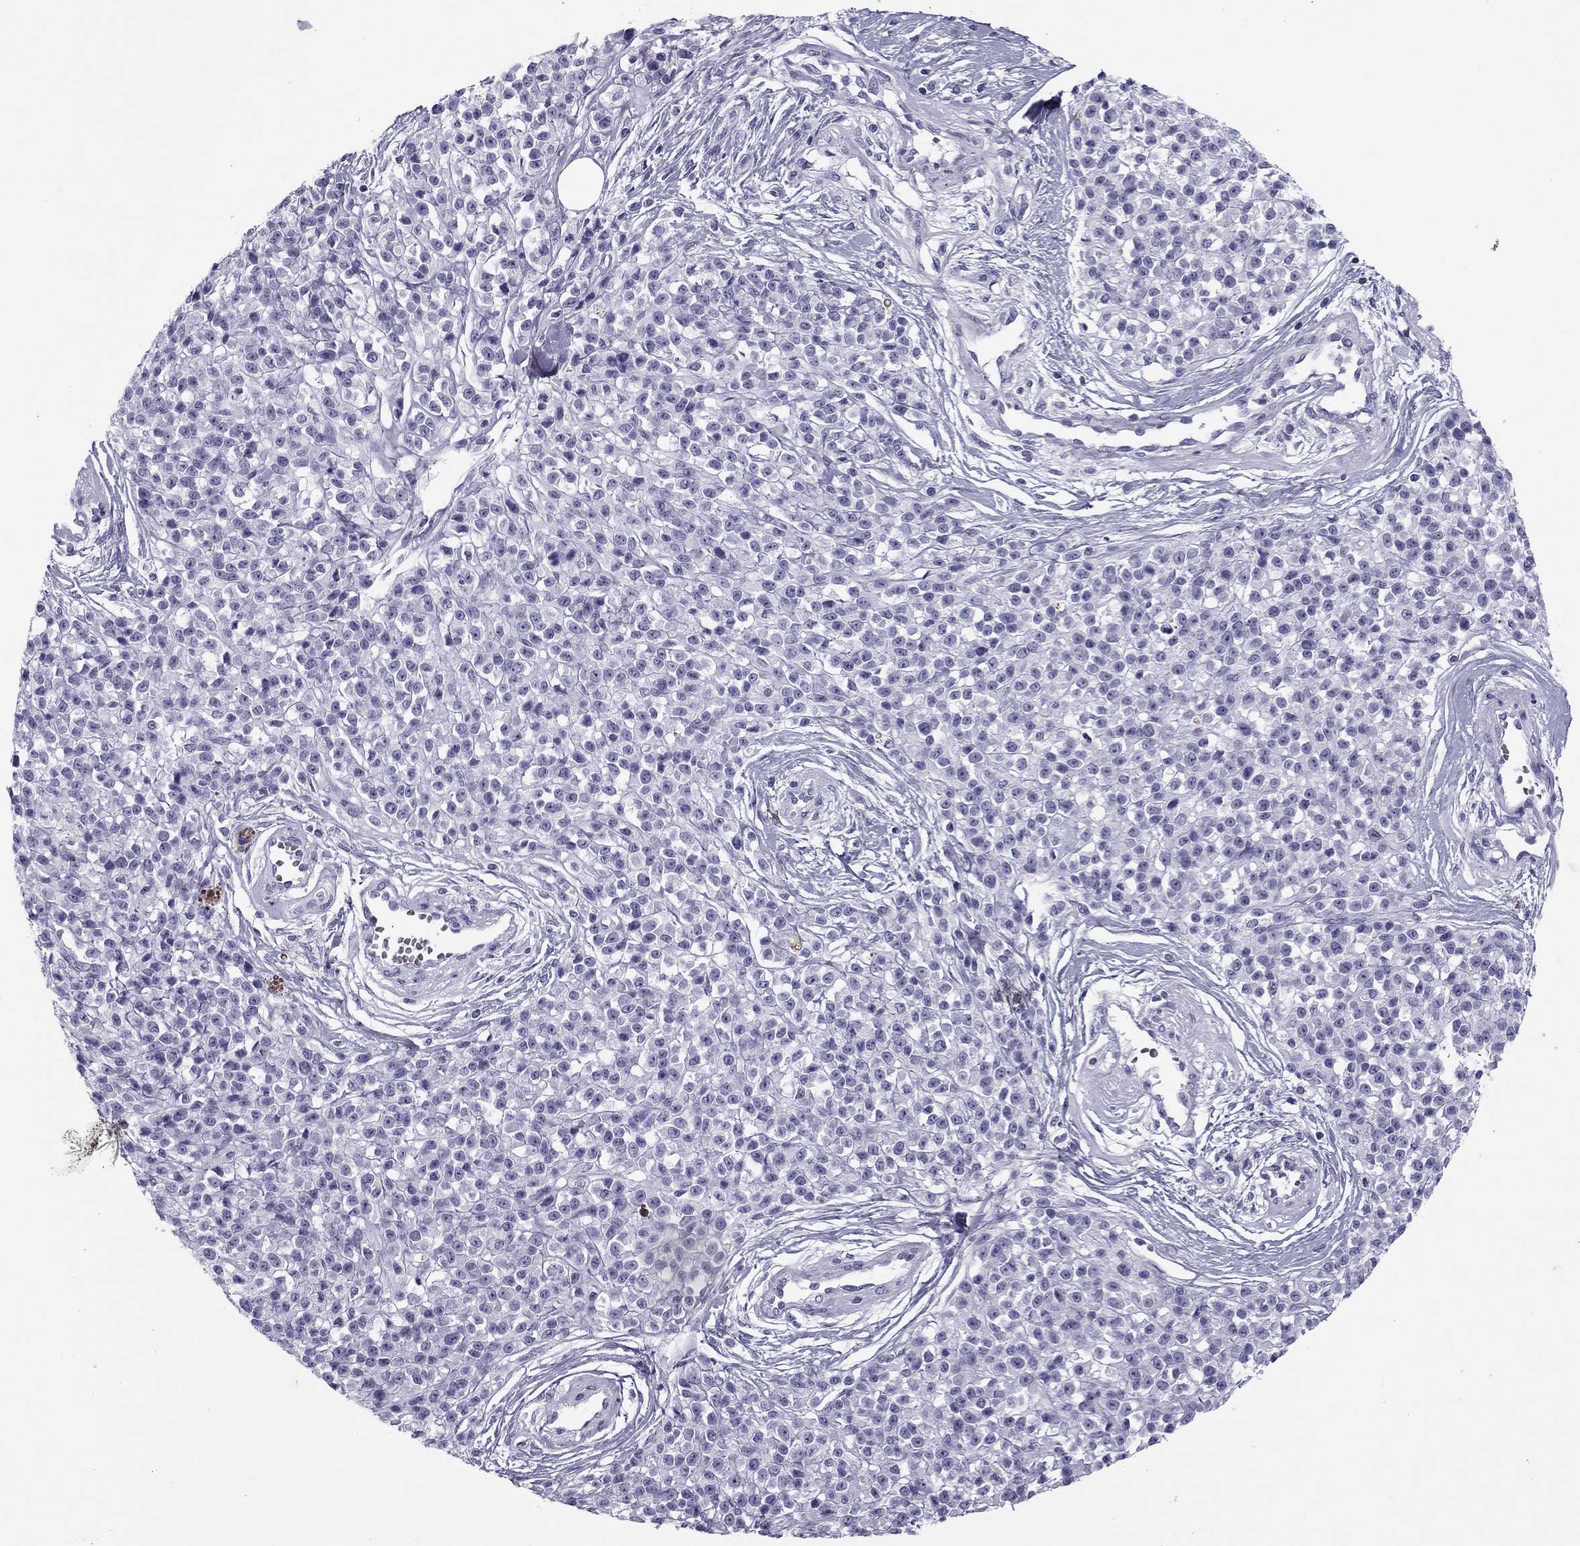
{"staining": {"intensity": "negative", "quantity": "none", "location": "none"}, "tissue": "melanoma", "cell_type": "Tumor cells", "image_type": "cancer", "snomed": [{"axis": "morphology", "description": "Malignant melanoma, NOS"}, {"axis": "topography", "description": "Skin"}, {"axis": "topography", "description": "Skin of trunk"}], "caption": "The IHC histopathology image has no significant expression in tumor cells of malignant melanoma tissue. Brightfield microscopy of immunohistochemistry (IHC) stained with DAB (brown) and hematoxylin (blue), captured at high magnification.", "gene": "MC5R", "patient": {"sex": "male", "age": 74}}